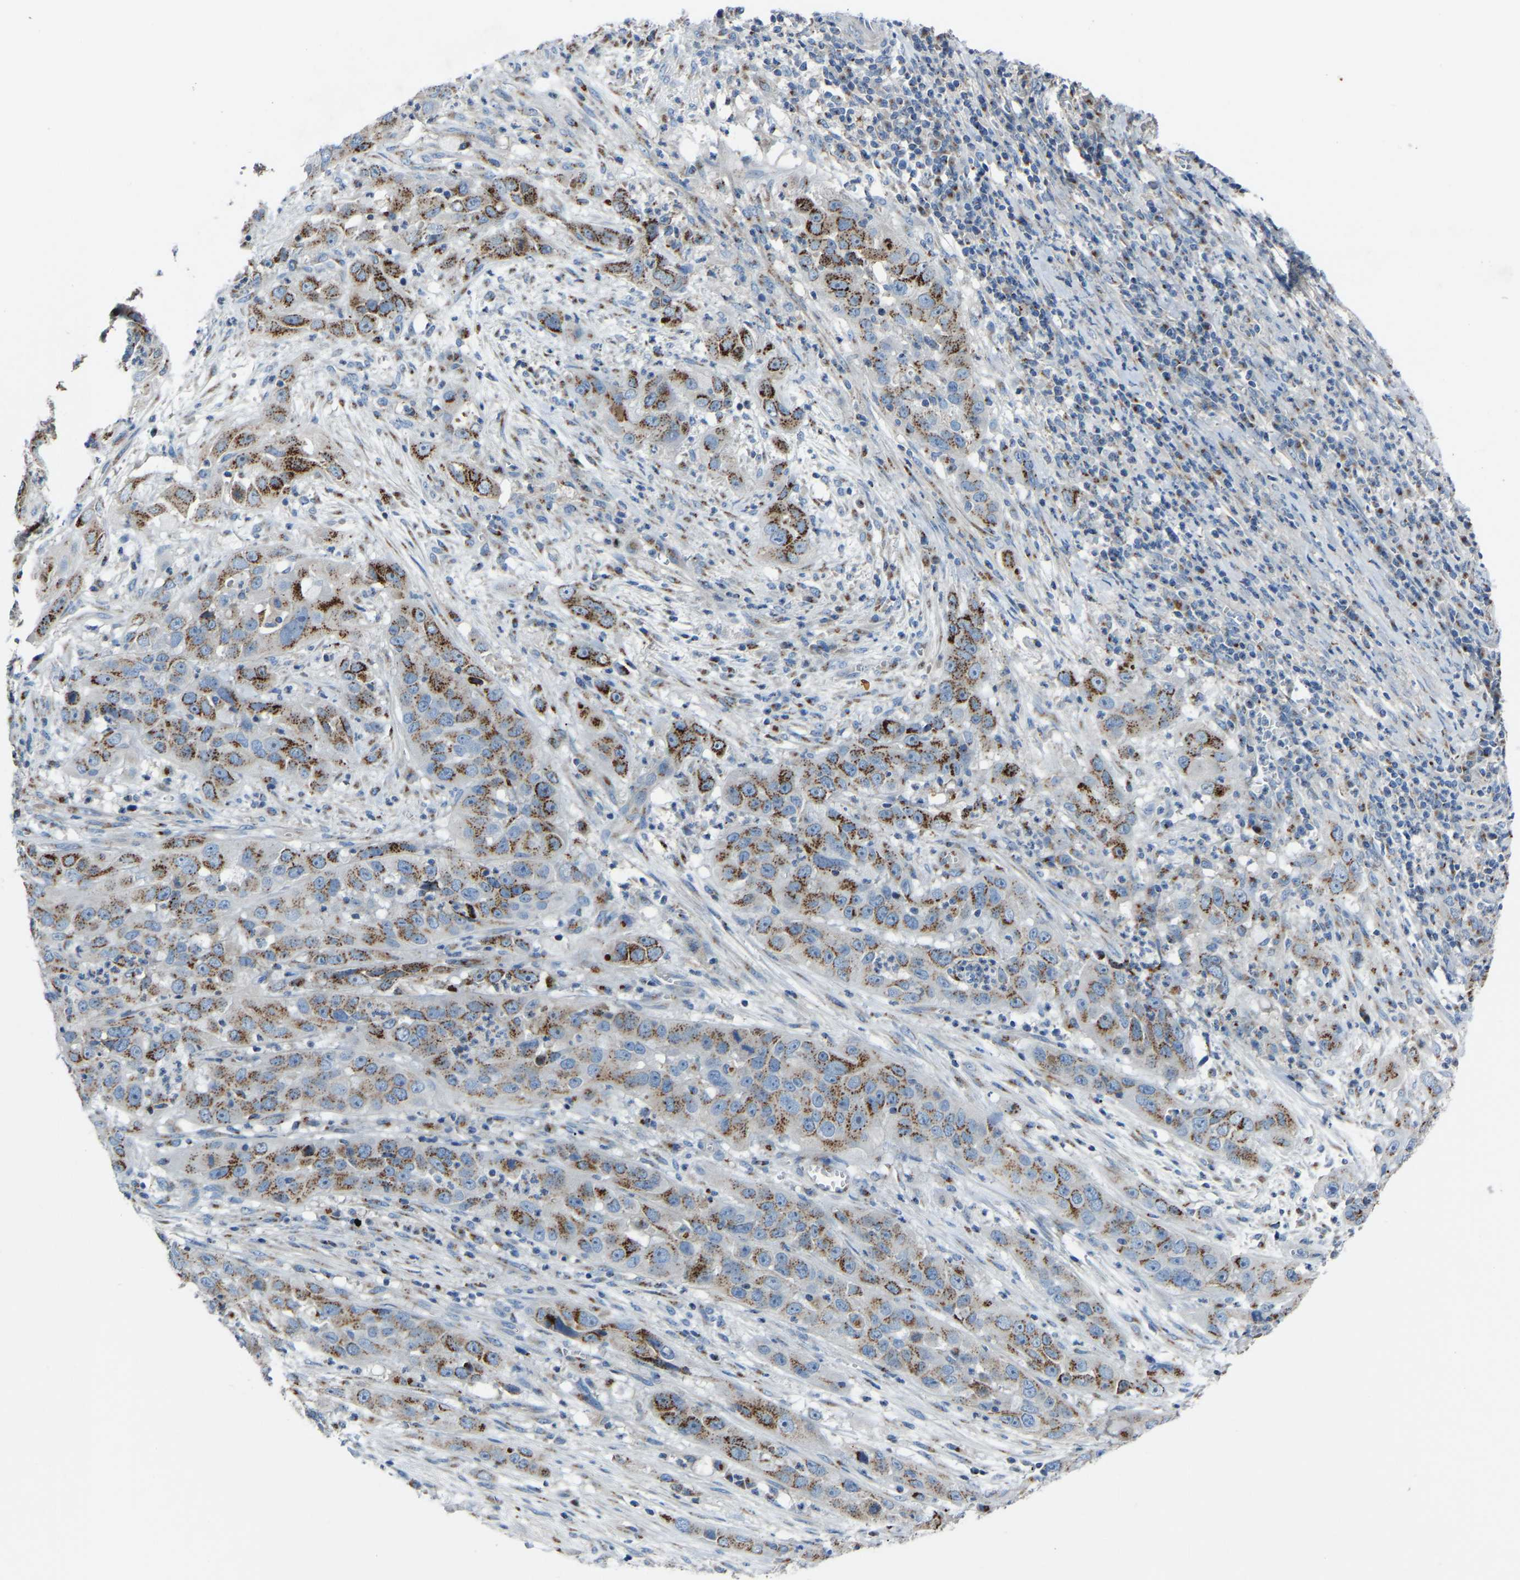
{"staining": {"intensity": "moderate", "quantity": ">75%", "location": "cytoplasmic/membranous"}, "tissue": "cervical cancer", "cell_type": "Tumor cells", "image_type": "cancer", "snomed": [{"axis": "morphology", "description": "Squamous cell carcinoma, NOS"}, {"axis": "topography", "description": "Cervix"}], "caption": "Immunohistochemistry of human cervical cancer (squamous cell carcinoma) exhibits medium levels of moderate cytoplasmic/membranous expression in approximately >75% of tumor cells.", "gene": "CANT1", "patient": {"sex": "female", "age": 32}}